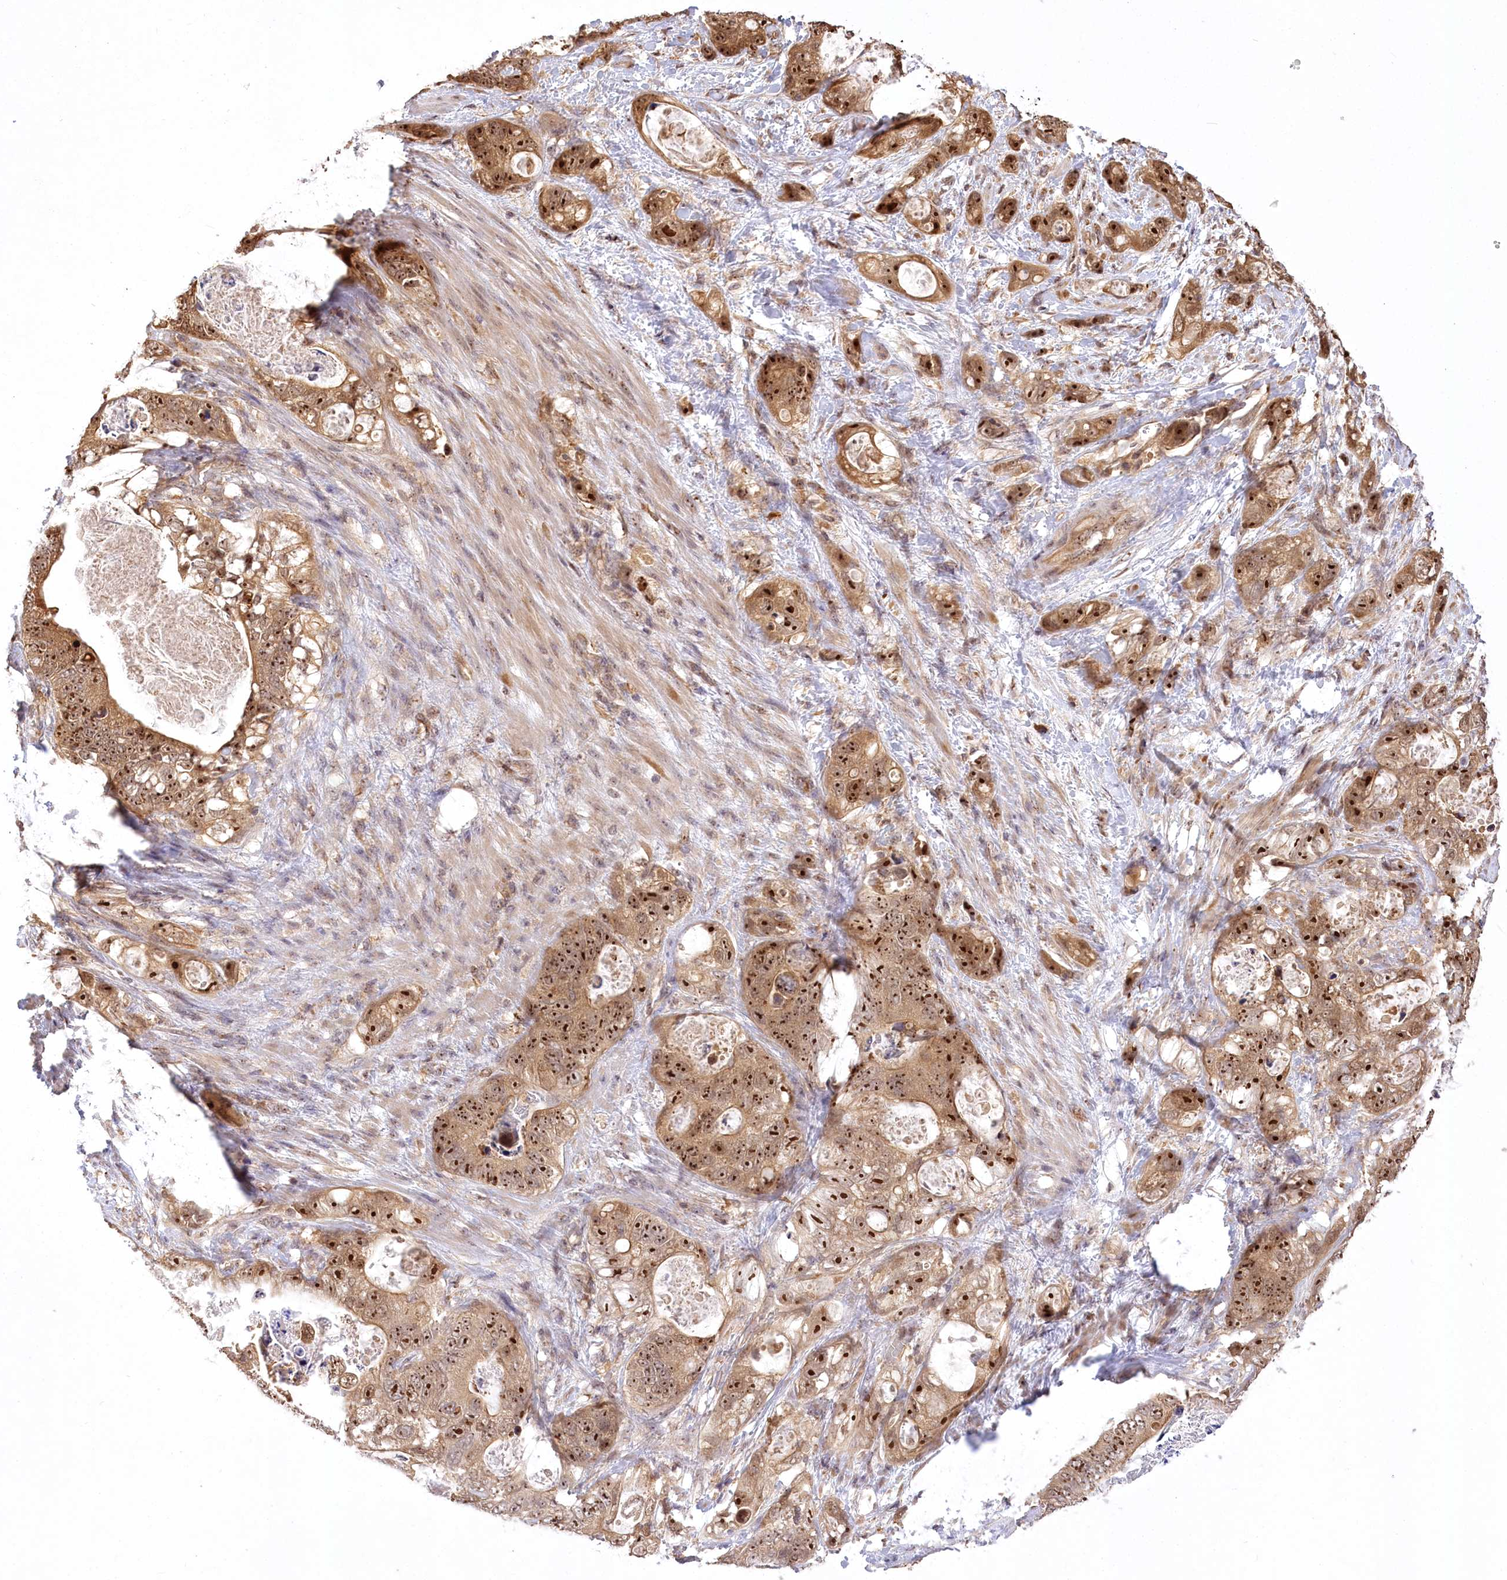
{"staining": {"intensity": "strong", "quantity": ">75%", "location": "cytoplasmic/membranous,nuclear"}, "tissue": "stomach cancer", "cell_type": "Tumor cells", "image_type": "cancer", "snomed": [{"axis": "morphology", "description": "Normal tissue, NOS"}, {"axis": "morphology", "description": "Adenocarcinoma, NOS"}, {"axis": "topography", "description": "Stomach"}], "caption": "Protein staining of stomach cancer tissue reveals strong cytoplasmic/membranous and nuclear expression in about >75% of tumor cells.", "gene": "SERGEF", "patient": {"sex": "female", "age": 89}}